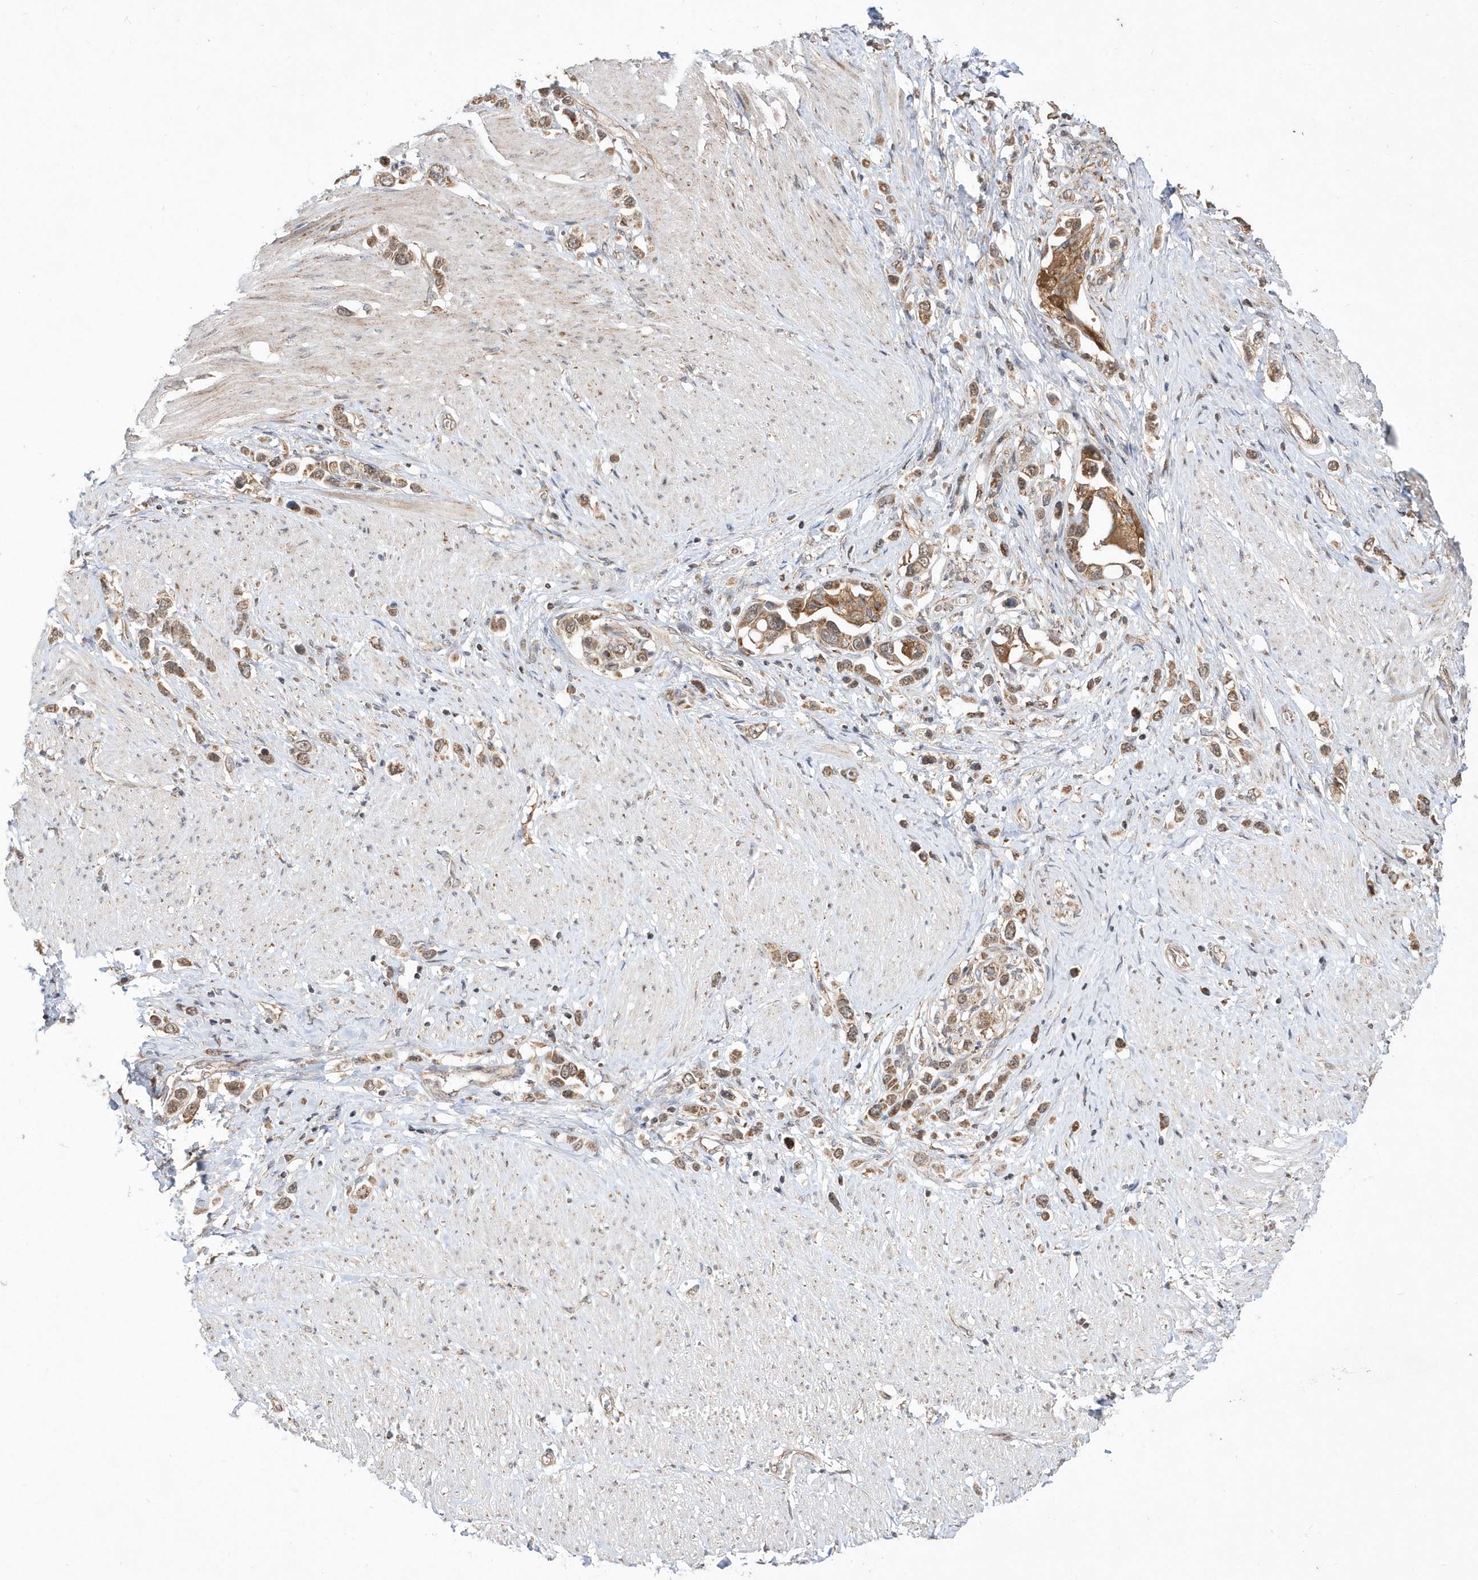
{"staining": {"intensity": "moderate", "quantity": ">75%", "location": "cytoplasmic/membranous"}, "tissue": "stomach cancer", "cell_type": "Tumor cells", "image_type": "cancer", "snomed": [{"axis": "morphology", "description": "Normal tissue, NOS"}, {"axis": "morphology", "description": "Adenocarcinoma, NOS"}, {"axis": "topography", "description": "Stomach, upper"}, {"axis": "topography", "description": "Stomach"}], "caption": "A brown stain labels moderate cytoplasmic/membranous staining of a protein in human stomach cancer (adenocarcinoma) tumor cells. The staining was performed using DAB (3,3'-diaminobenzidine), with brown indicating positive protein expression. Nuclei are stained blue with hematoxylin.", "gene": "DALRD3", "patient": {"sex": "female", "age": 65}}